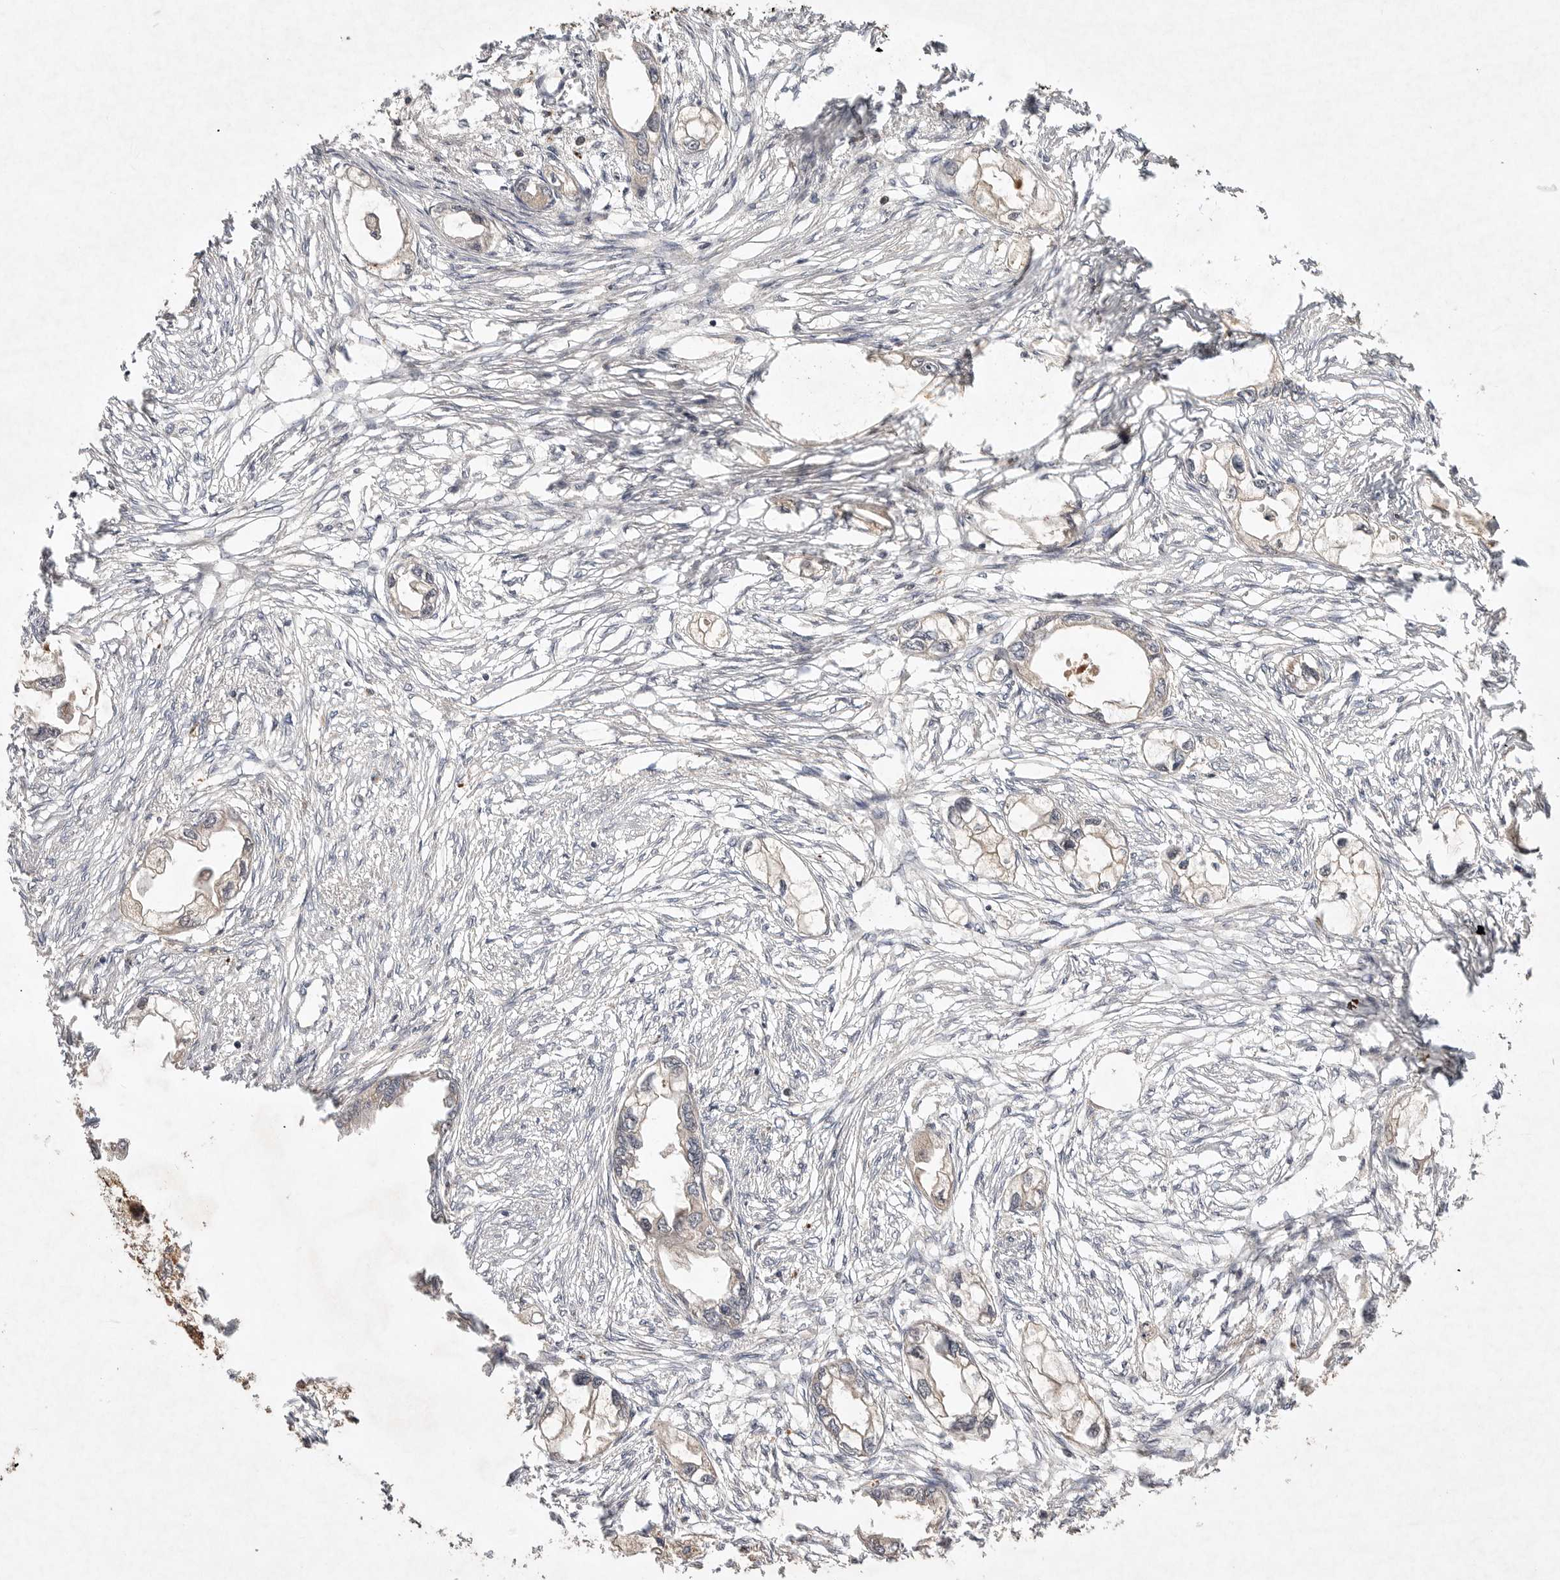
{"staining": {"intensity": "negative", "quantity": "none", "location": "none"}, "tissue": "endometrial cancer", "cell_type": "Tumor cells", "image_type": "cancer", "snomed": [{"axis": "morphology", "description": "Adenocarcinoma, NOS"}, {"axis": "morphology", "description": "Adenocarcinoma, metastatic, NOS"}, {"axis": "topography", "description": "Adipose tissue"}, {"axis": "topography", "description": "Endometrium"}], "caption": "Endometrial cancer (adenocarcinoma) was stained to show a protein in brown. There is no significant staining in tumor cells.", "gene": "VN1R4", "patient": {"sex": "female", "age": 67}}